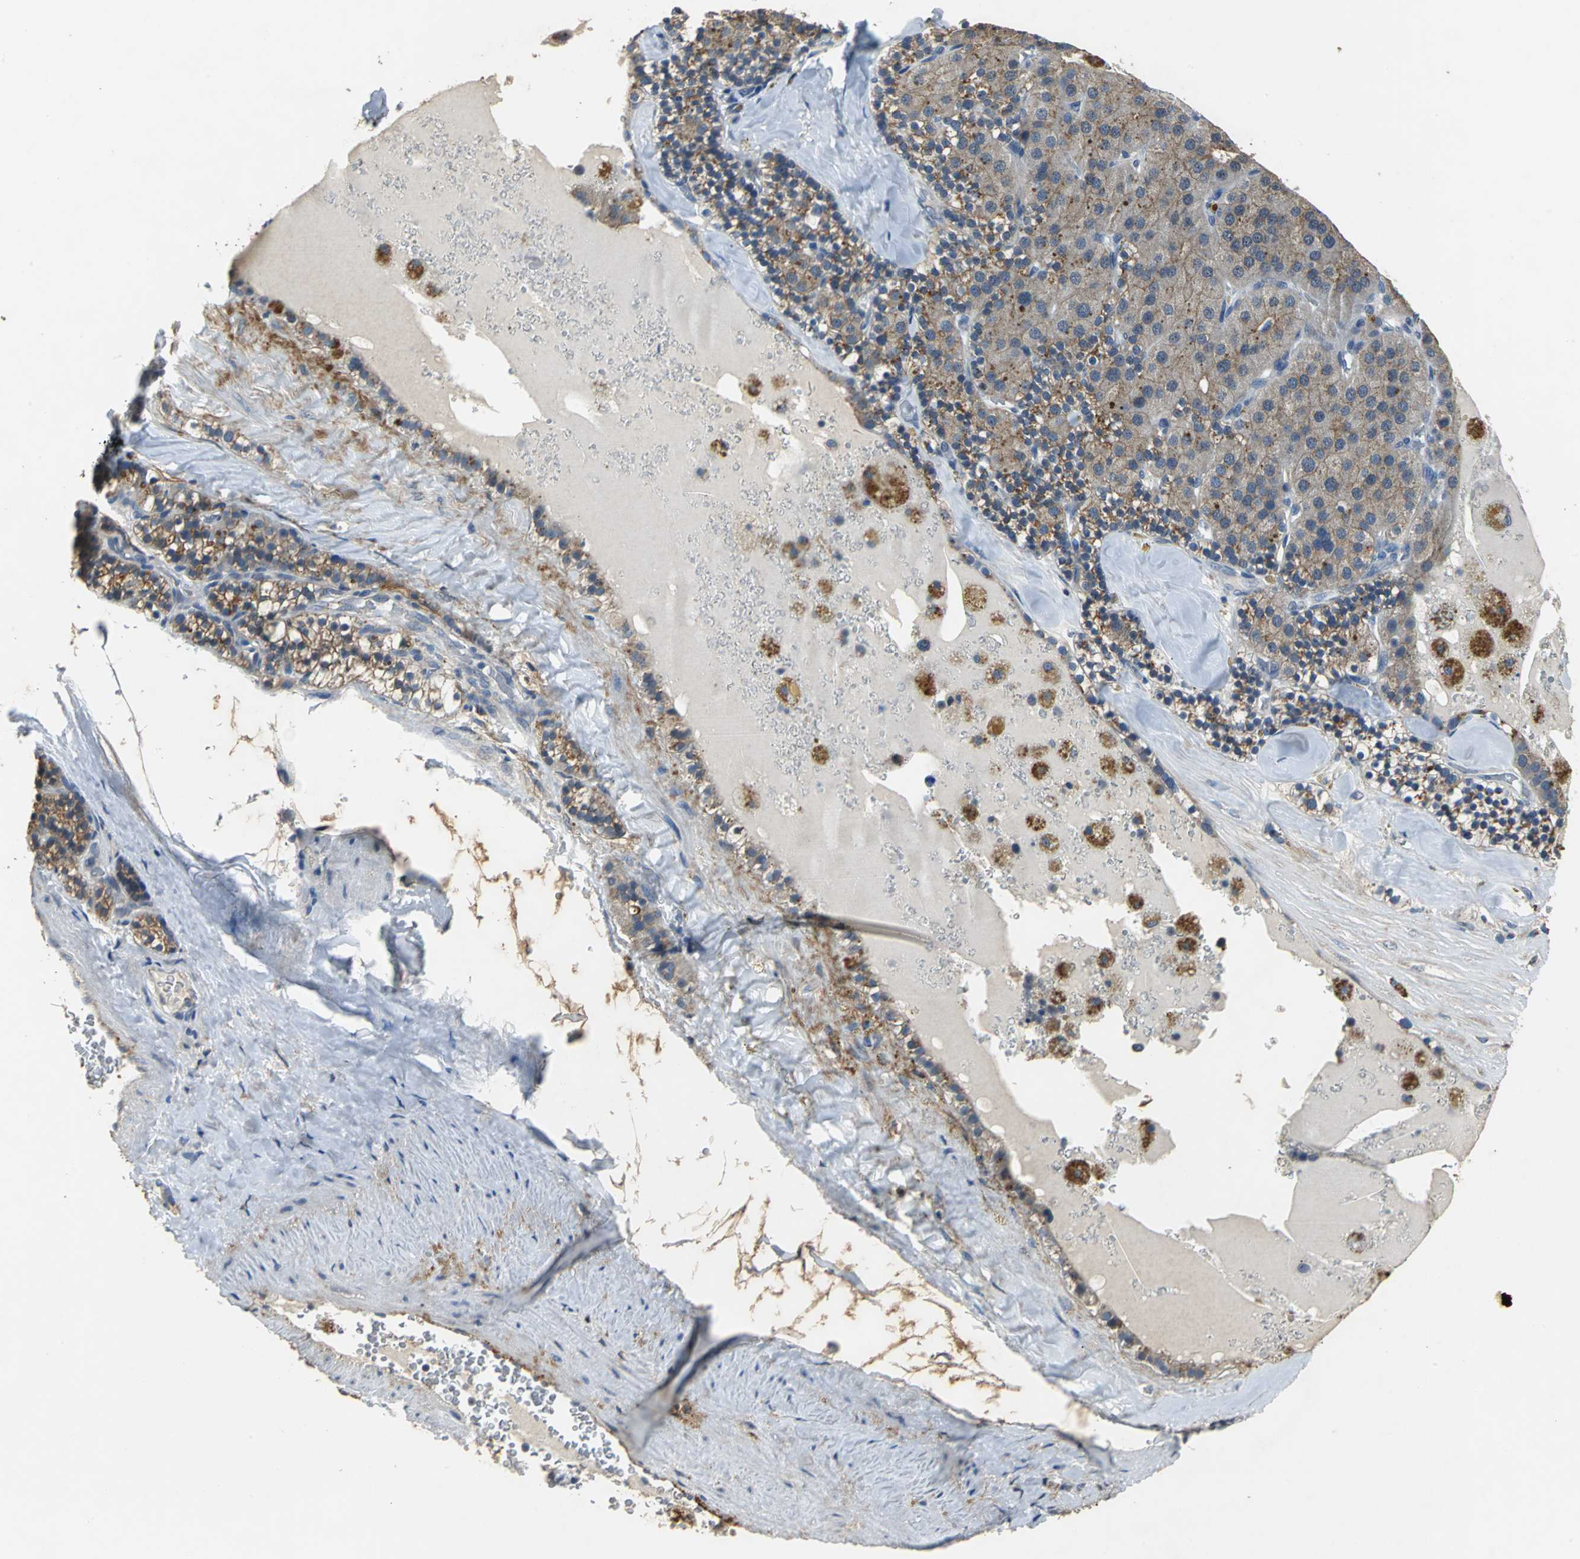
{"staining": {"intensity": "moderate", "quantity": ">75%", "location": "cytoplasmic/membranous"}, "tissue": "parathyroid gland", "cell_type": "Glandular cells", "image_type": "normal", "snomed": [{"axis": "morphology", "description": "Normal tissue, NOS"}, {"axis": "morphology", "description": "Adenoma, NOS"}, {"axis": "topography", "description": "Parathyroid gland"}], "caption": "An immunohistochemistry (IHC) image of normal tissue is shown. Protein staining in brown highlights moderate cytoplasmic/membranous positivity in parathyroid gland within glandular cells.", "gene": "OCLN", "patient": {"sex": "female", "age": 86}}